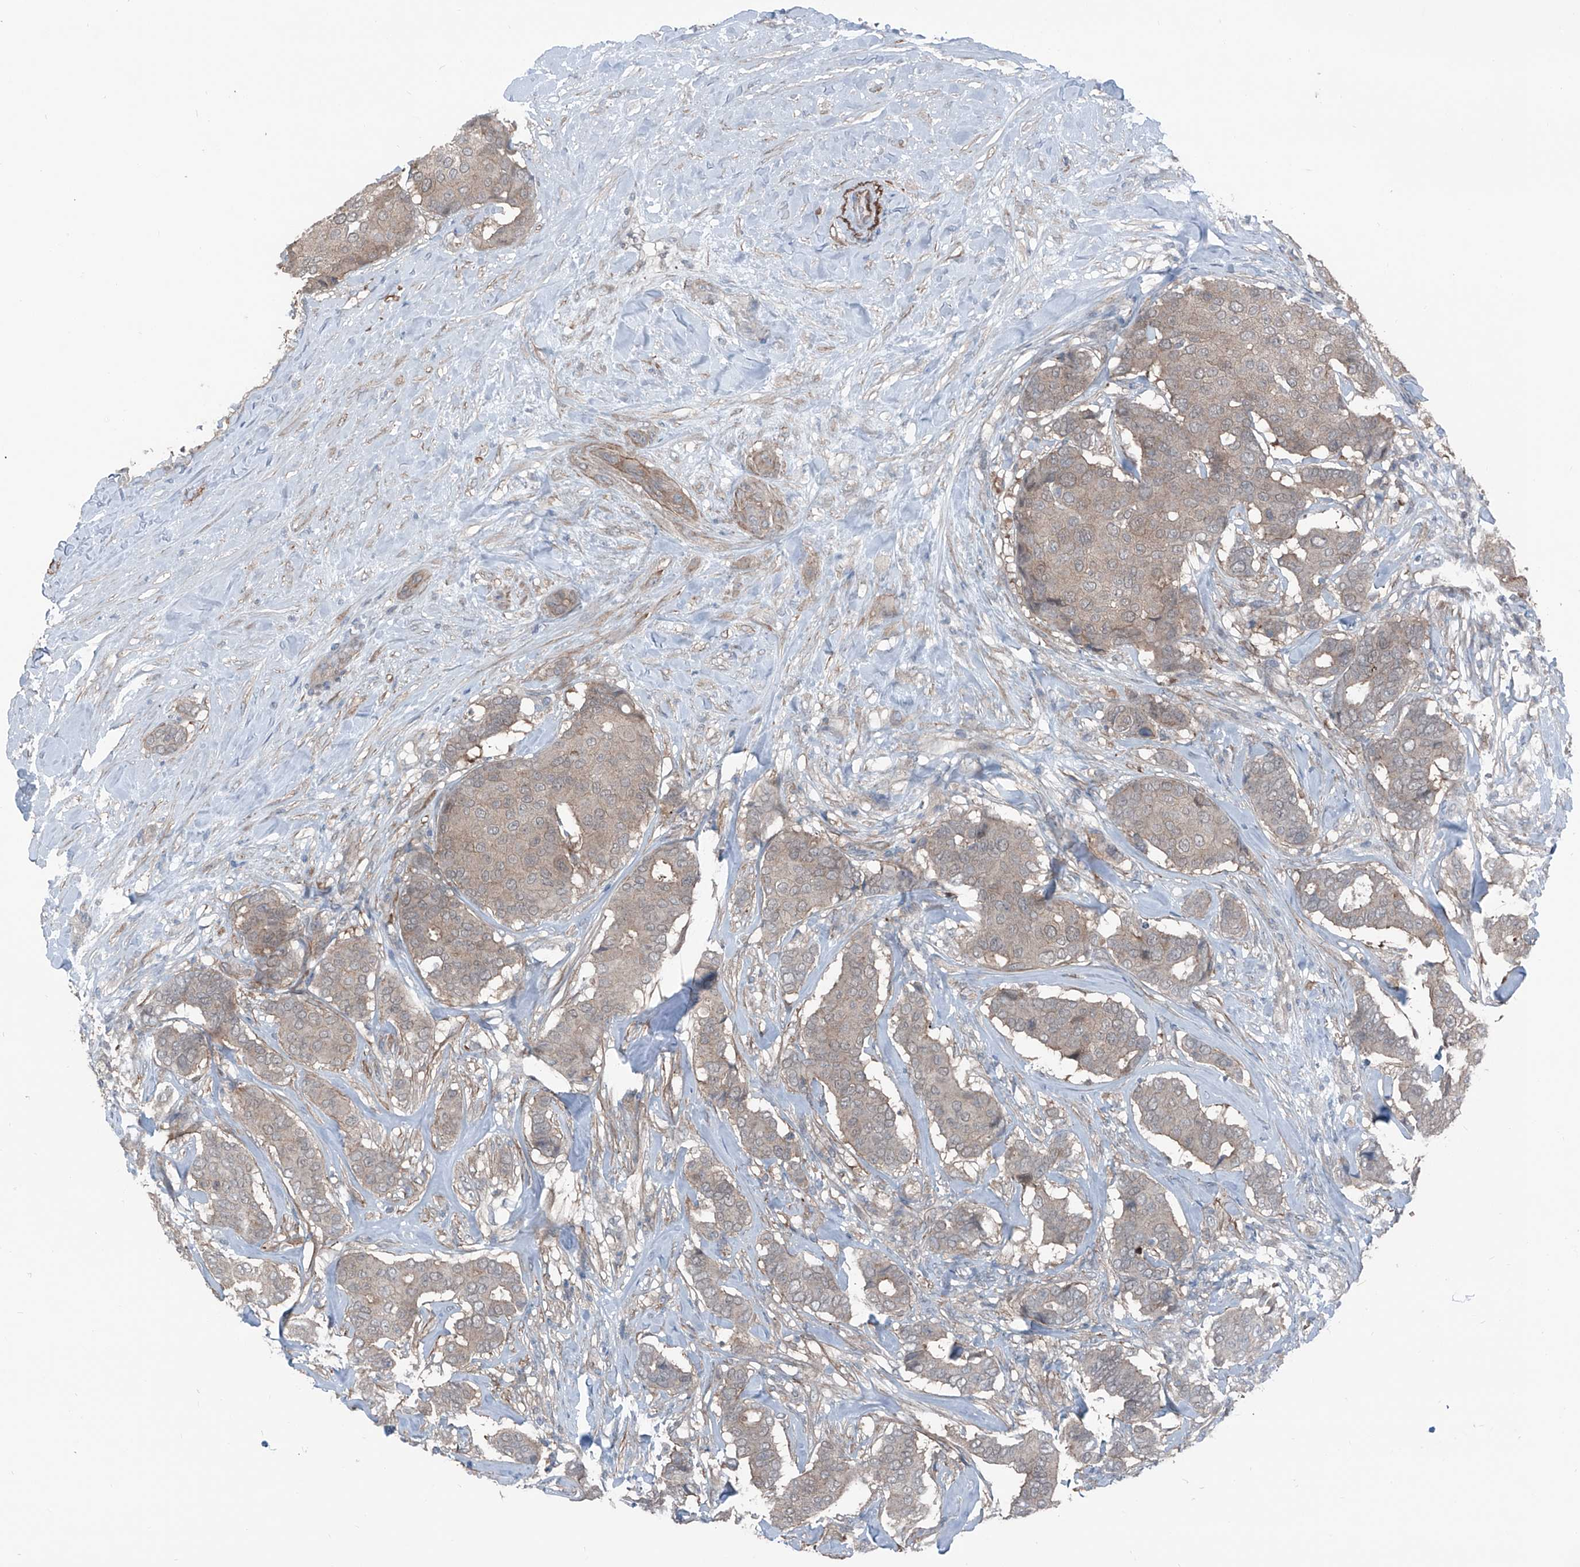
{"staining": {"intensity": "weak", "quantity": ">75%", "location": "cytoplasmic/membranous"}, "tissue": "breast cancer", "cell_type": "Tumor cells", "image_type": "cancer", "snomed": [{"axis": "morphology", "description": "Duct carcinoma"}, {"axis": "topography", "description": "Breast"}], "caption": "Immunohistochemistry of breast invasive ductal carcinoma displays low levels of weak cytoplasmic/membranous staining in approximately >75% of tumor cells. The staining was performed using DAB (3,3'-diaminobenzidine) to visualize the protein expression in brown, while the nuclei were stained in blue with hematoxylin (Magnification: 20x).", "gene": "HSPB11", "patient": {"sex": "female", "age": 75}}